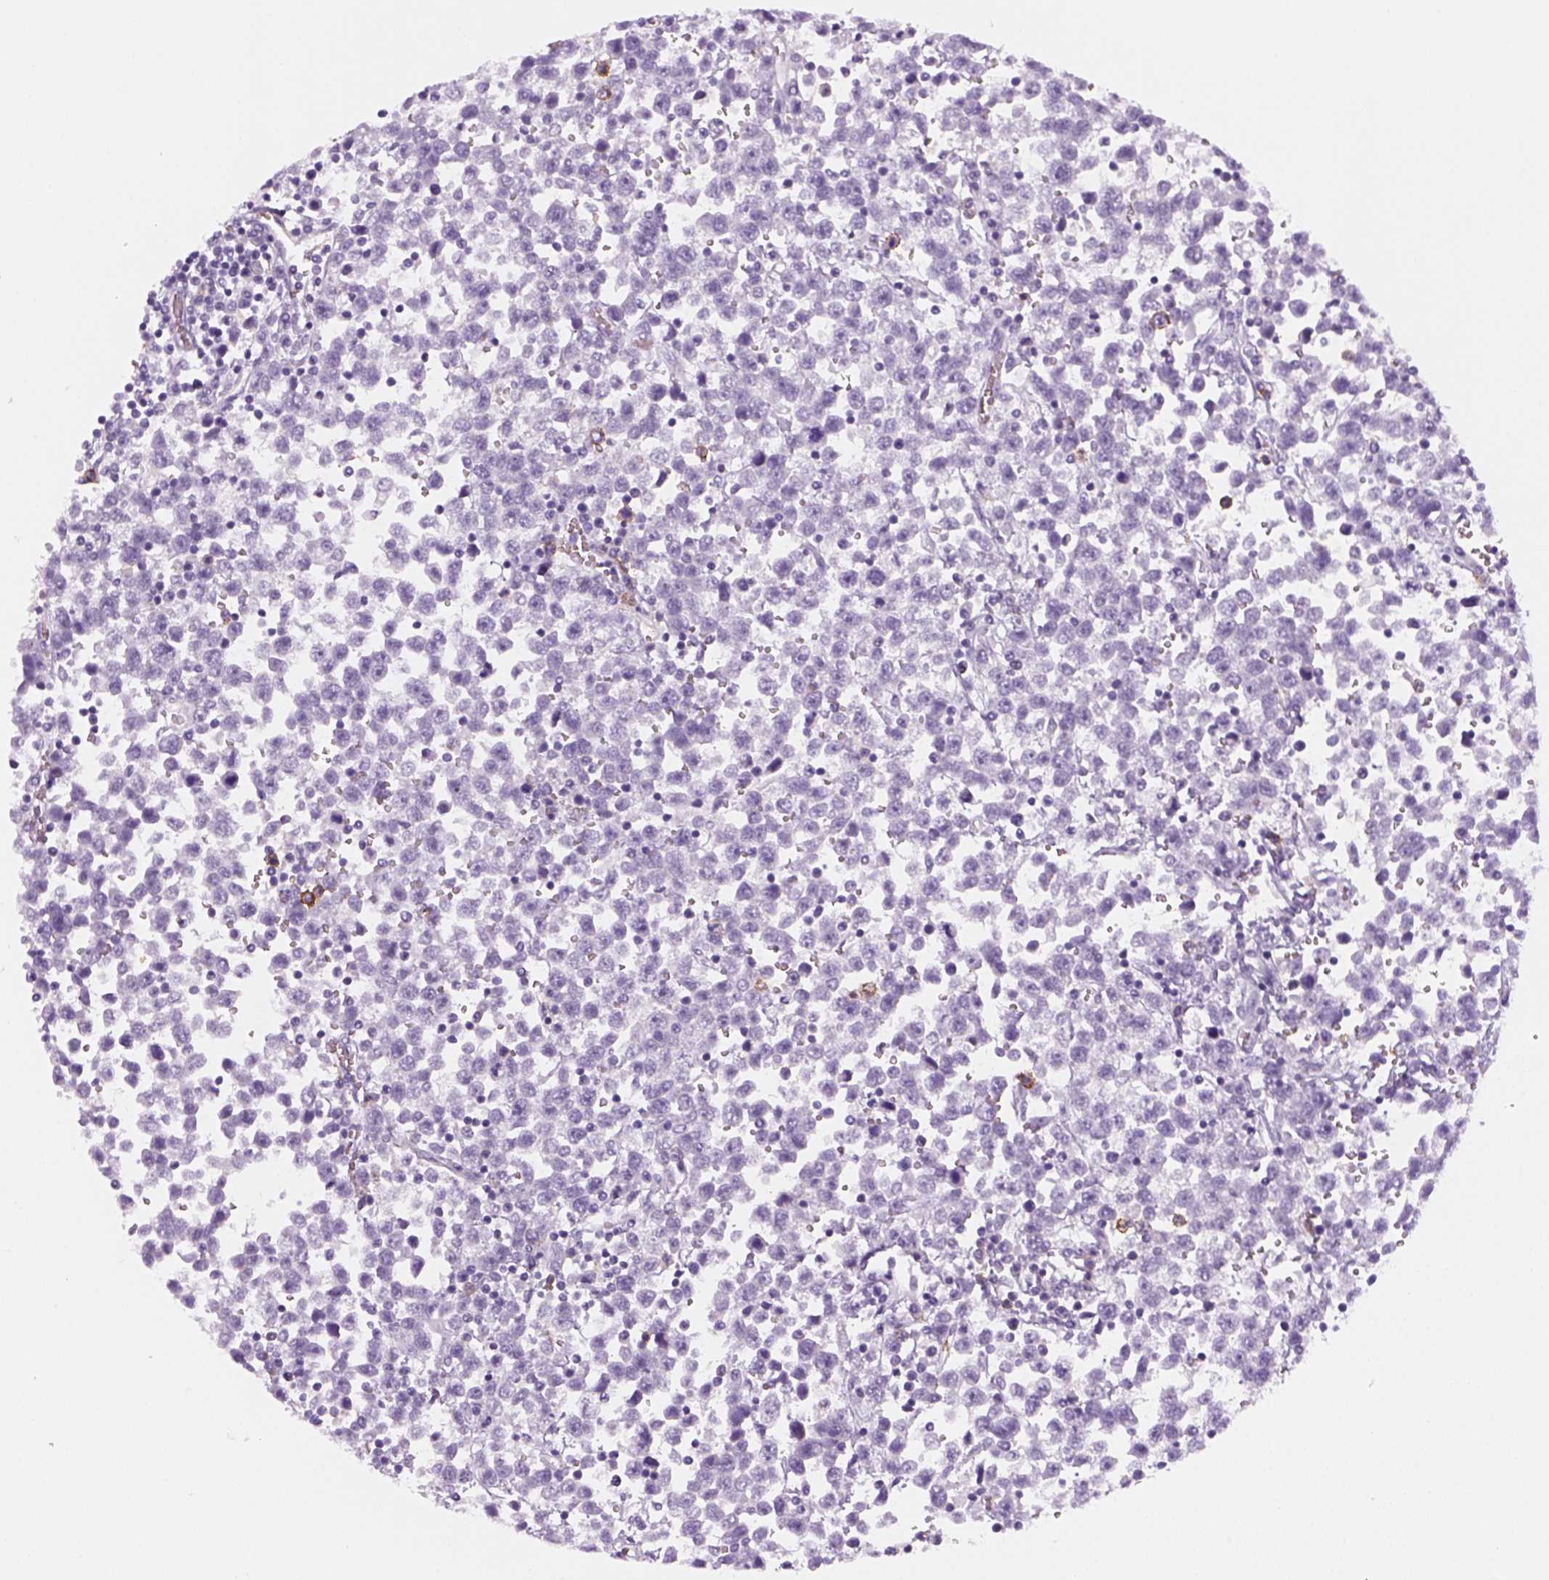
{"staining": {"intensity": "negative", "quantity": "none", "location": "none"}, "tissue": "testis cancer", "cell_type": "Tumor cells", "image_type": "cancer", "snomed": [{"axis": "morphology", "description": "Seminoma, NOS"}, {"axis": "topography", "description": "Testis"}], "caption": "Tumor cells show no significant expression in testis seminoma.", "gene": "AQP3", "patient": {"sex": "male", "age": 34}}